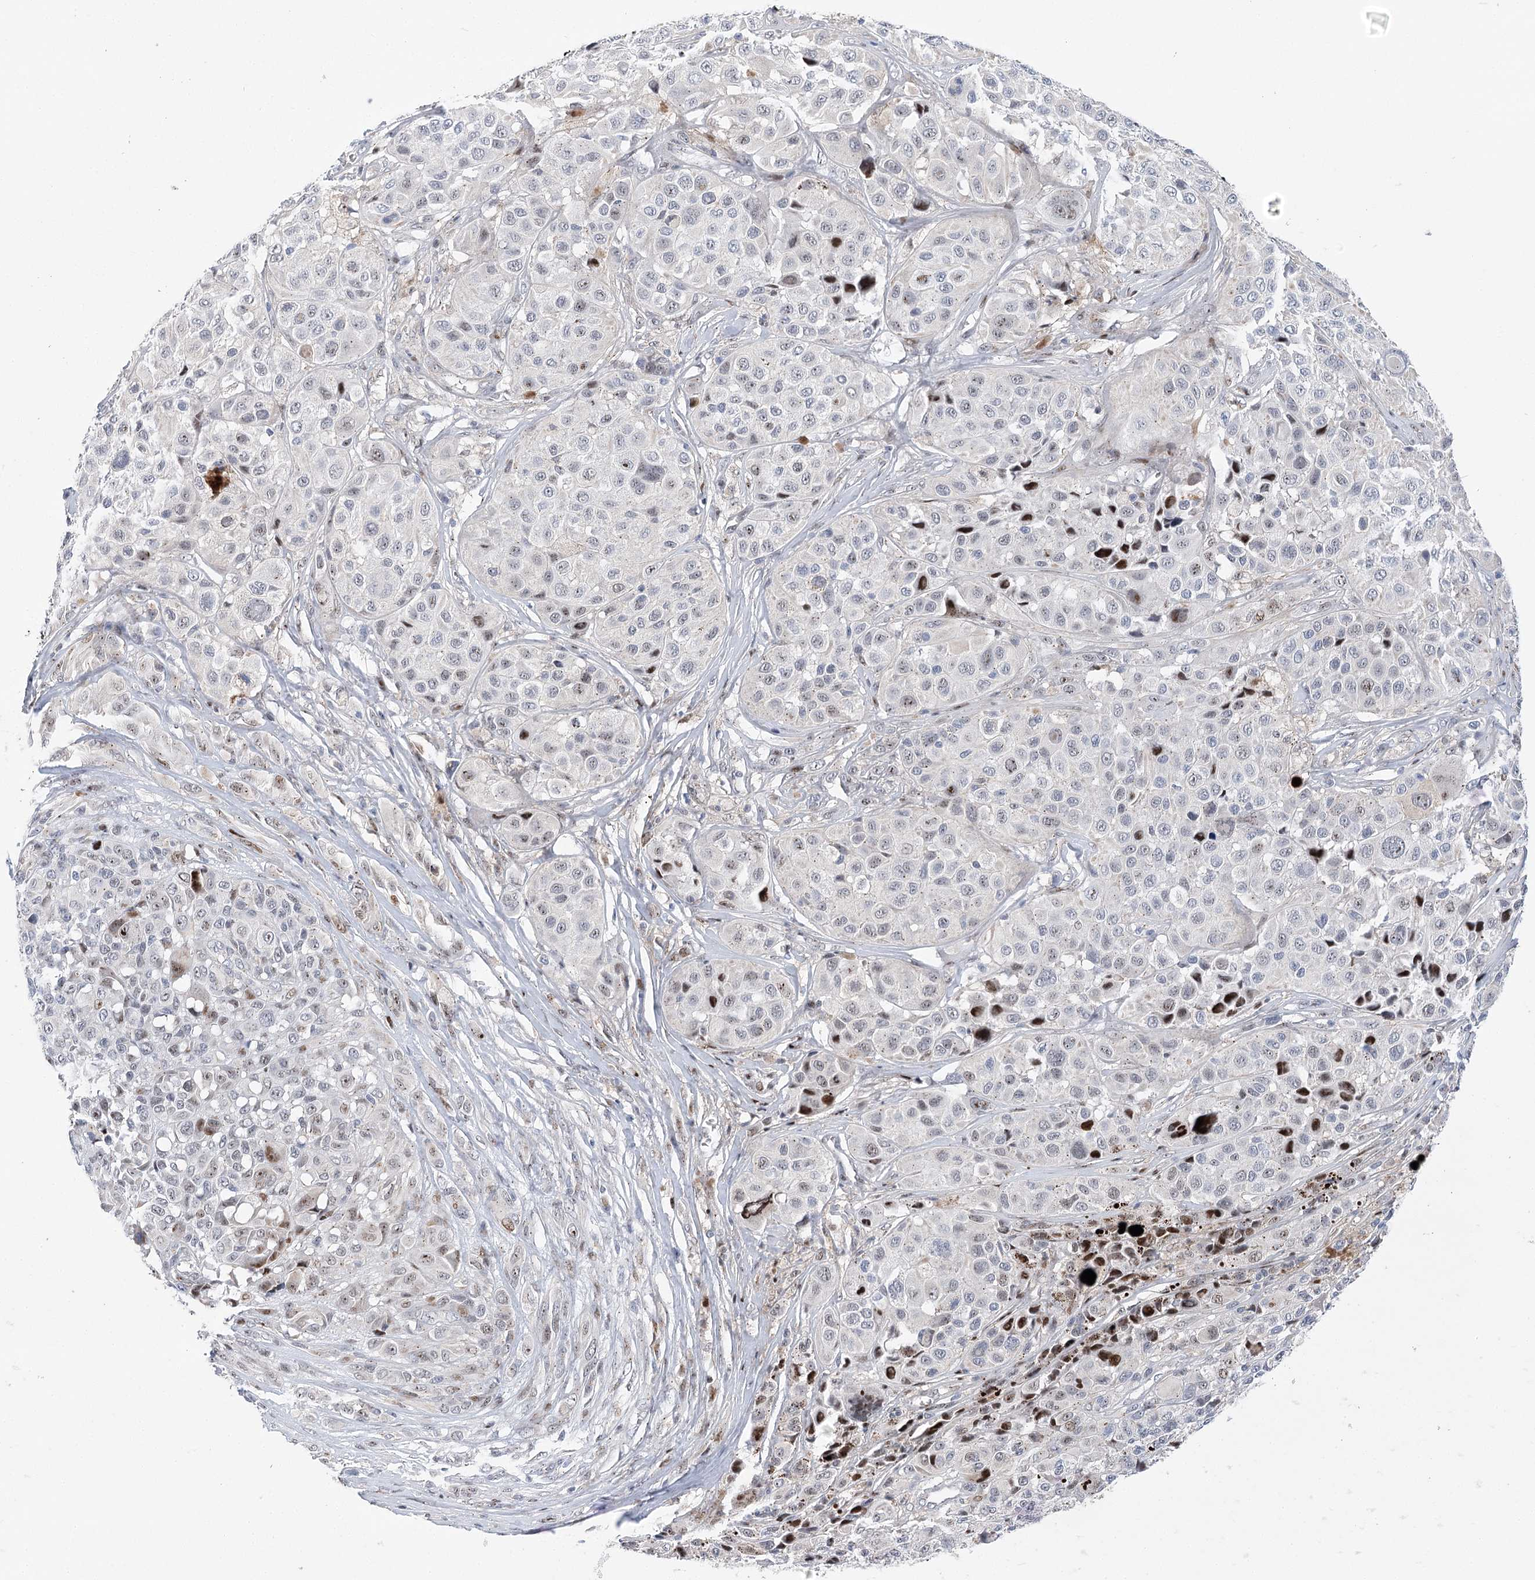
{"staining": {"intensity": "weak", "quantity": "<25%", "location": "nuclear"}, "tissue": "melanoma", "cell_type": "Tumor cells", "image_type": "cancer", "snomed": [{"axis": "morphology", "description": "Malignant melanoma, NOS"}, {"axis": "topography", "description": "Skin of trunk"}], "caption": "DAB (3,3'-diaminobenzidine) immunohistochemical staining of human malignant melanoma demonstrates no significant staining in tumor cells.", "gene": "CAMTA1", "patient": {"sex": "male", "age": 71}}